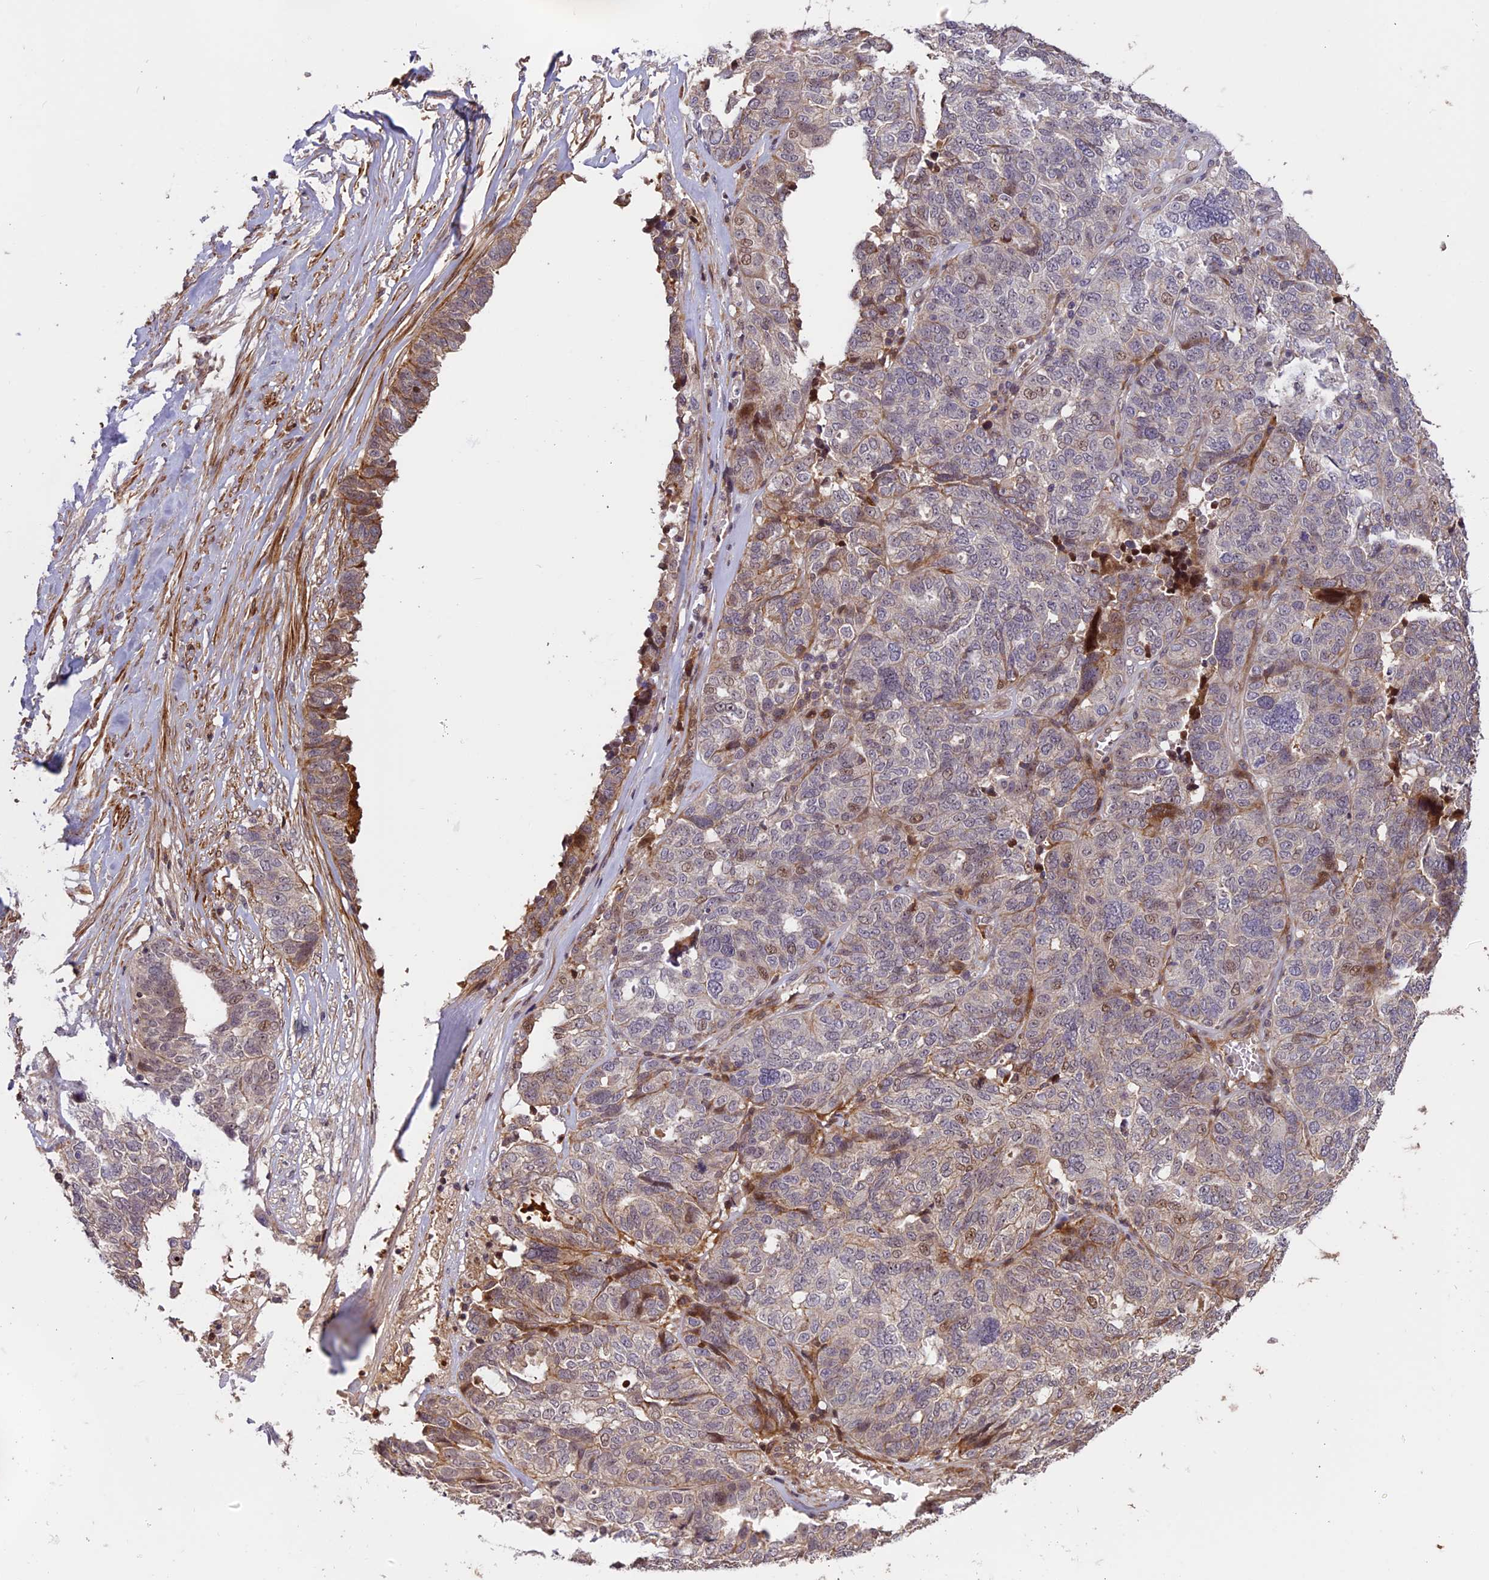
{"staining": {"intensity": "weak", "quantity": "25%-75%", "location": "cytoplasmic/membranous,nuclear"}, "tissue": "ovarian cancer", "cell_type": "Tumor cells", "image_type": "cancer", "snomed": [{"axis": "morphology", "description": "Cystadenocarcinoma, serous, NOS"}, {"axis": "topography", "description": "Ovary"}], "caption": "Immunohistochemical staining of human ovarian cancer displays low levels of weak cytoplasmic/membranous and nuclear protein expression in approximately 25%-75% of tumor cells.", "gene": "ENHO", "patient": {"sex": "female", "age": 59}}